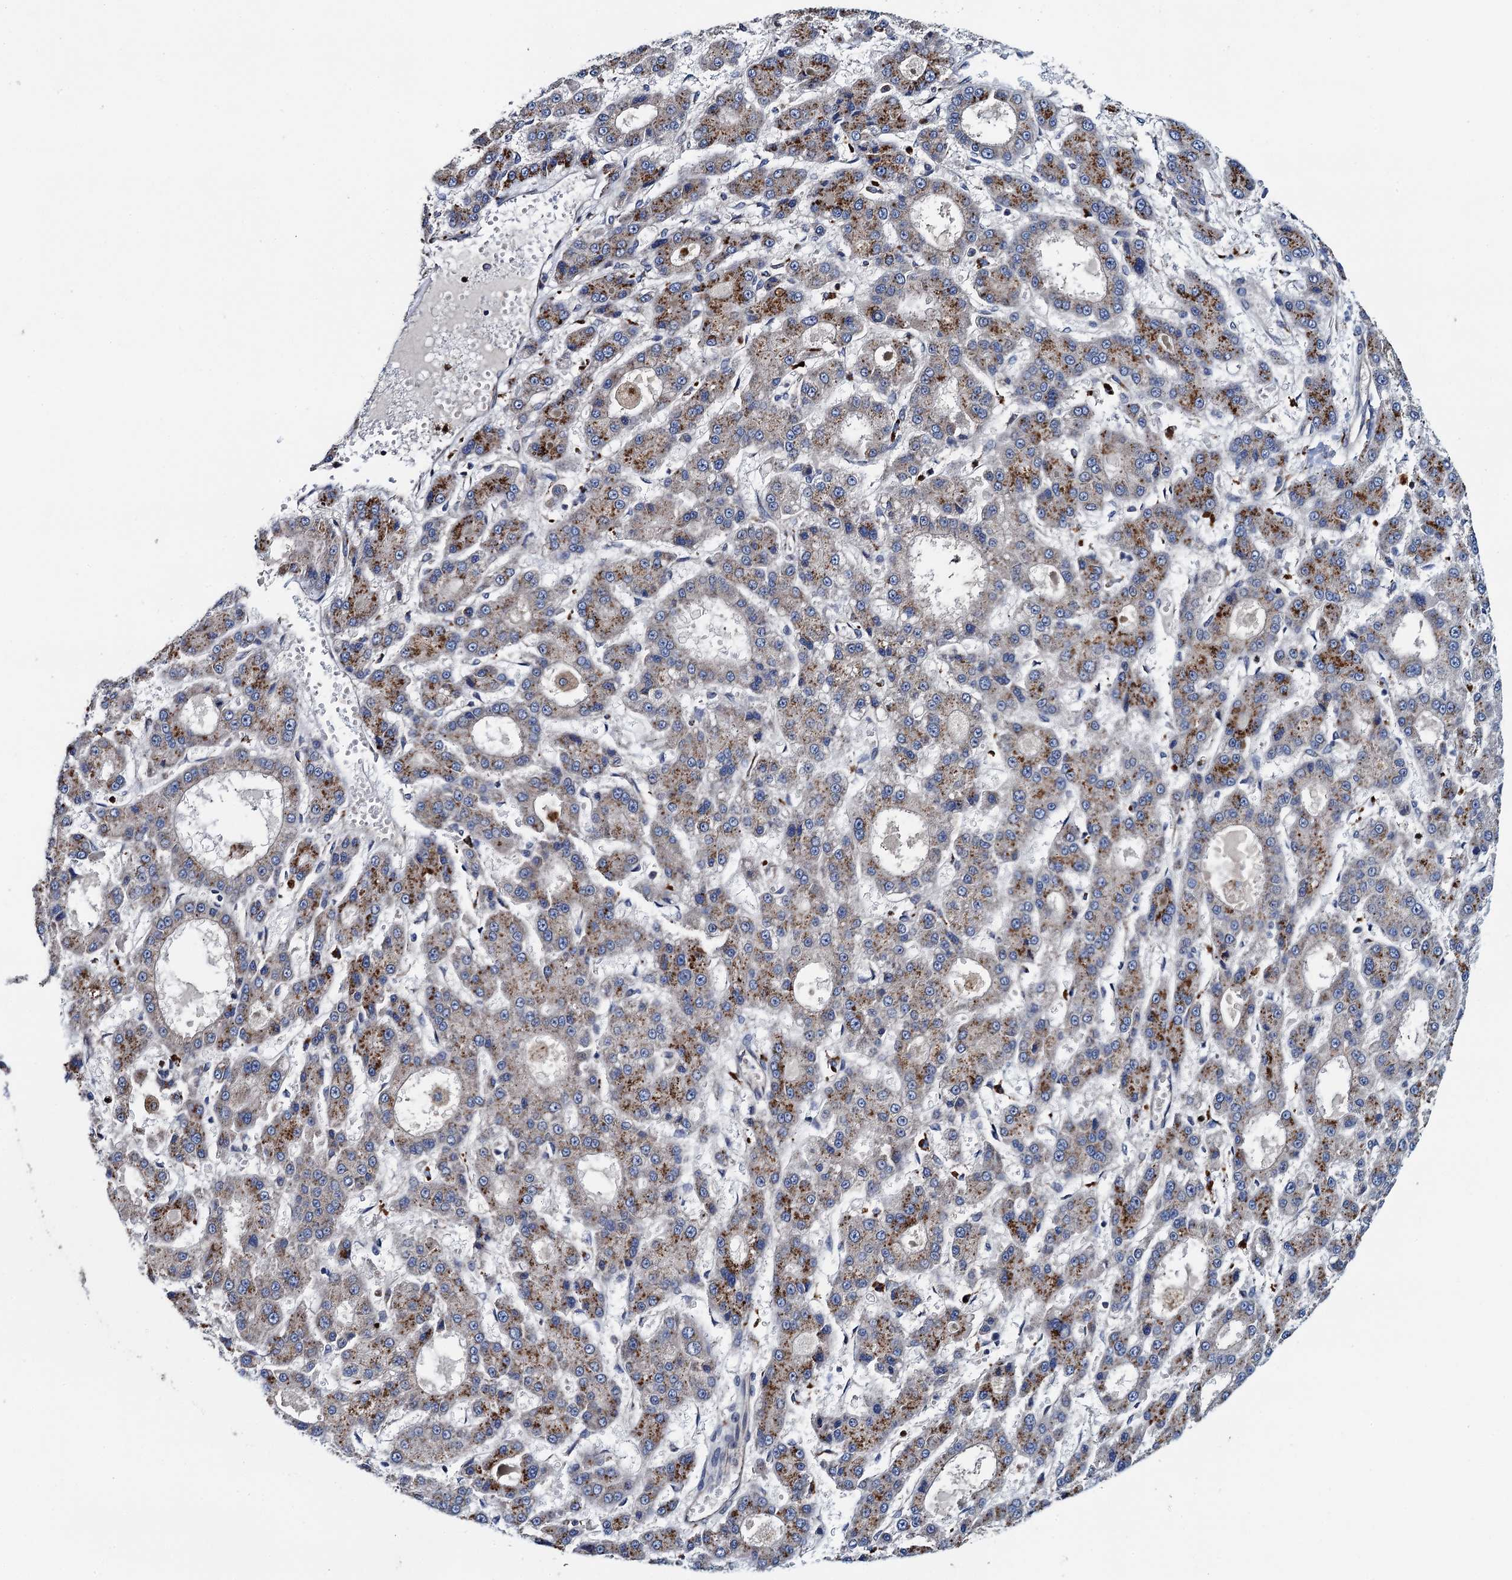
{"staining": {"intensity": "moderate", "quantity": "25%-75%", "location": "cytoplasmic/membranous"}, "tissue": "liver cancer", "cell_type": "Tumor cells", "image_type": "cancer", "snomed": [{"axis": "morphology", "description": "Carcinoma, Hepatocellular, NOS"}, {"axis": "topography", "description": "Liver"}], "caption": "Immunohistochemistry (DAB (3,3'-diaminobenzidine)) staining of human liver cancer (hepatocellular carcinoma) shows moderate cytoplasmic/membranous protein staining in about 25%-75% of tumor cells. (Stains: DAB (3,3'-diaminobenzidine) in brown, nuclei in blue, Microscopy: brightfield microscopy at high magnification).", "gene": "ADCY9", "patient": {"sex": "male", "age": 70}}